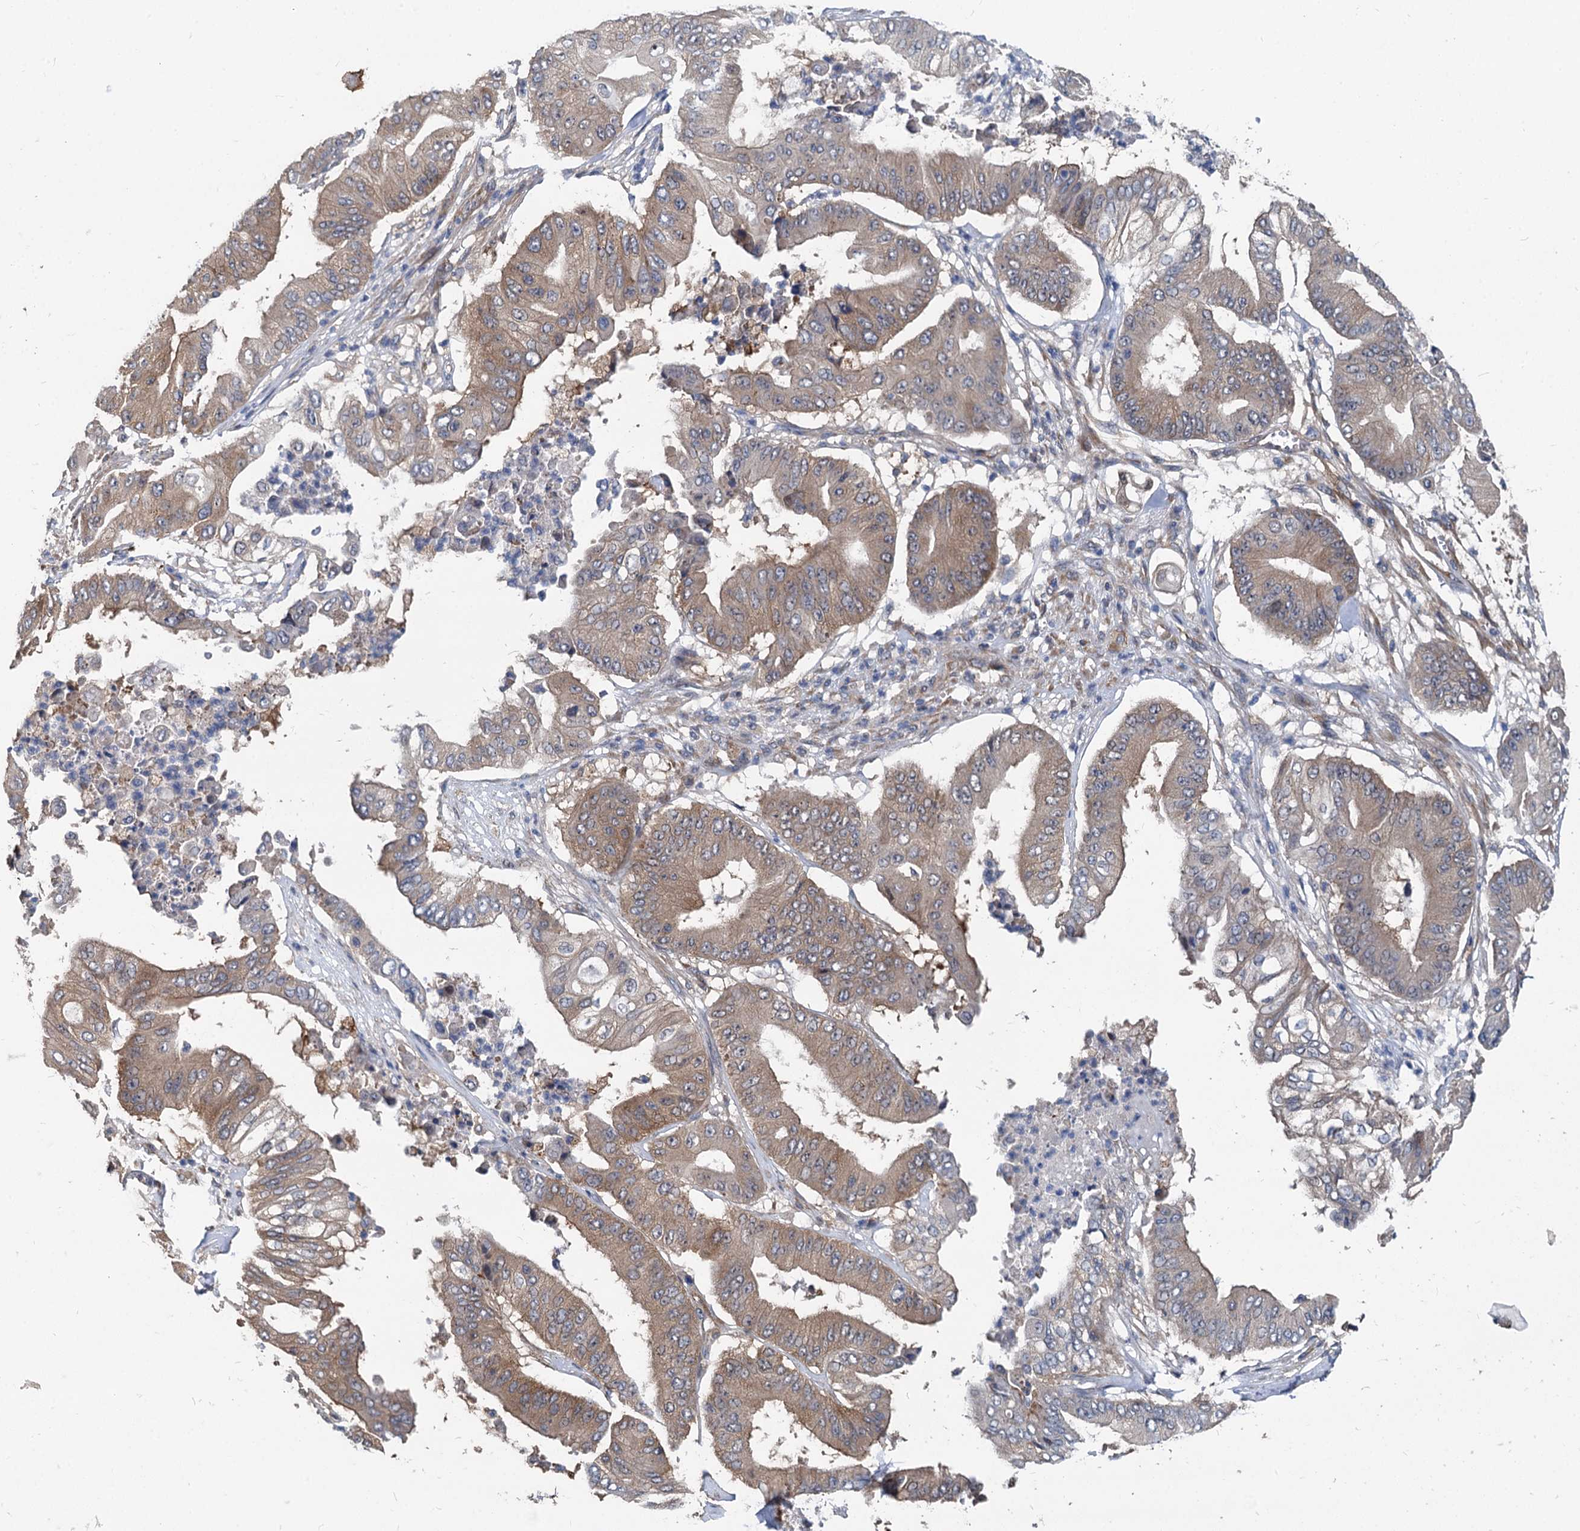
{"staining": {"intensity": "moderate", "quantity": ">75%", "location": "cytoplasmic/membranous"}, "tissue": "pancreatic cancer", "cell_type": "Tumor cells", "image_type": "cancer", "snomed": [{"axis": "morphology", "description": "Adenocarcinoma, NOS"}, {"axis": "topography", "description": "Pancreas"}], "caption": "Pancreatic cancer (adenocarcinoma) stained for a protein (brown) exhibits moderate cytoplasmic/membranous positive staining in about >75% of tumor cells.", "gene": "EIF2B2", "patient": {"sex": "female", "age": 77}}